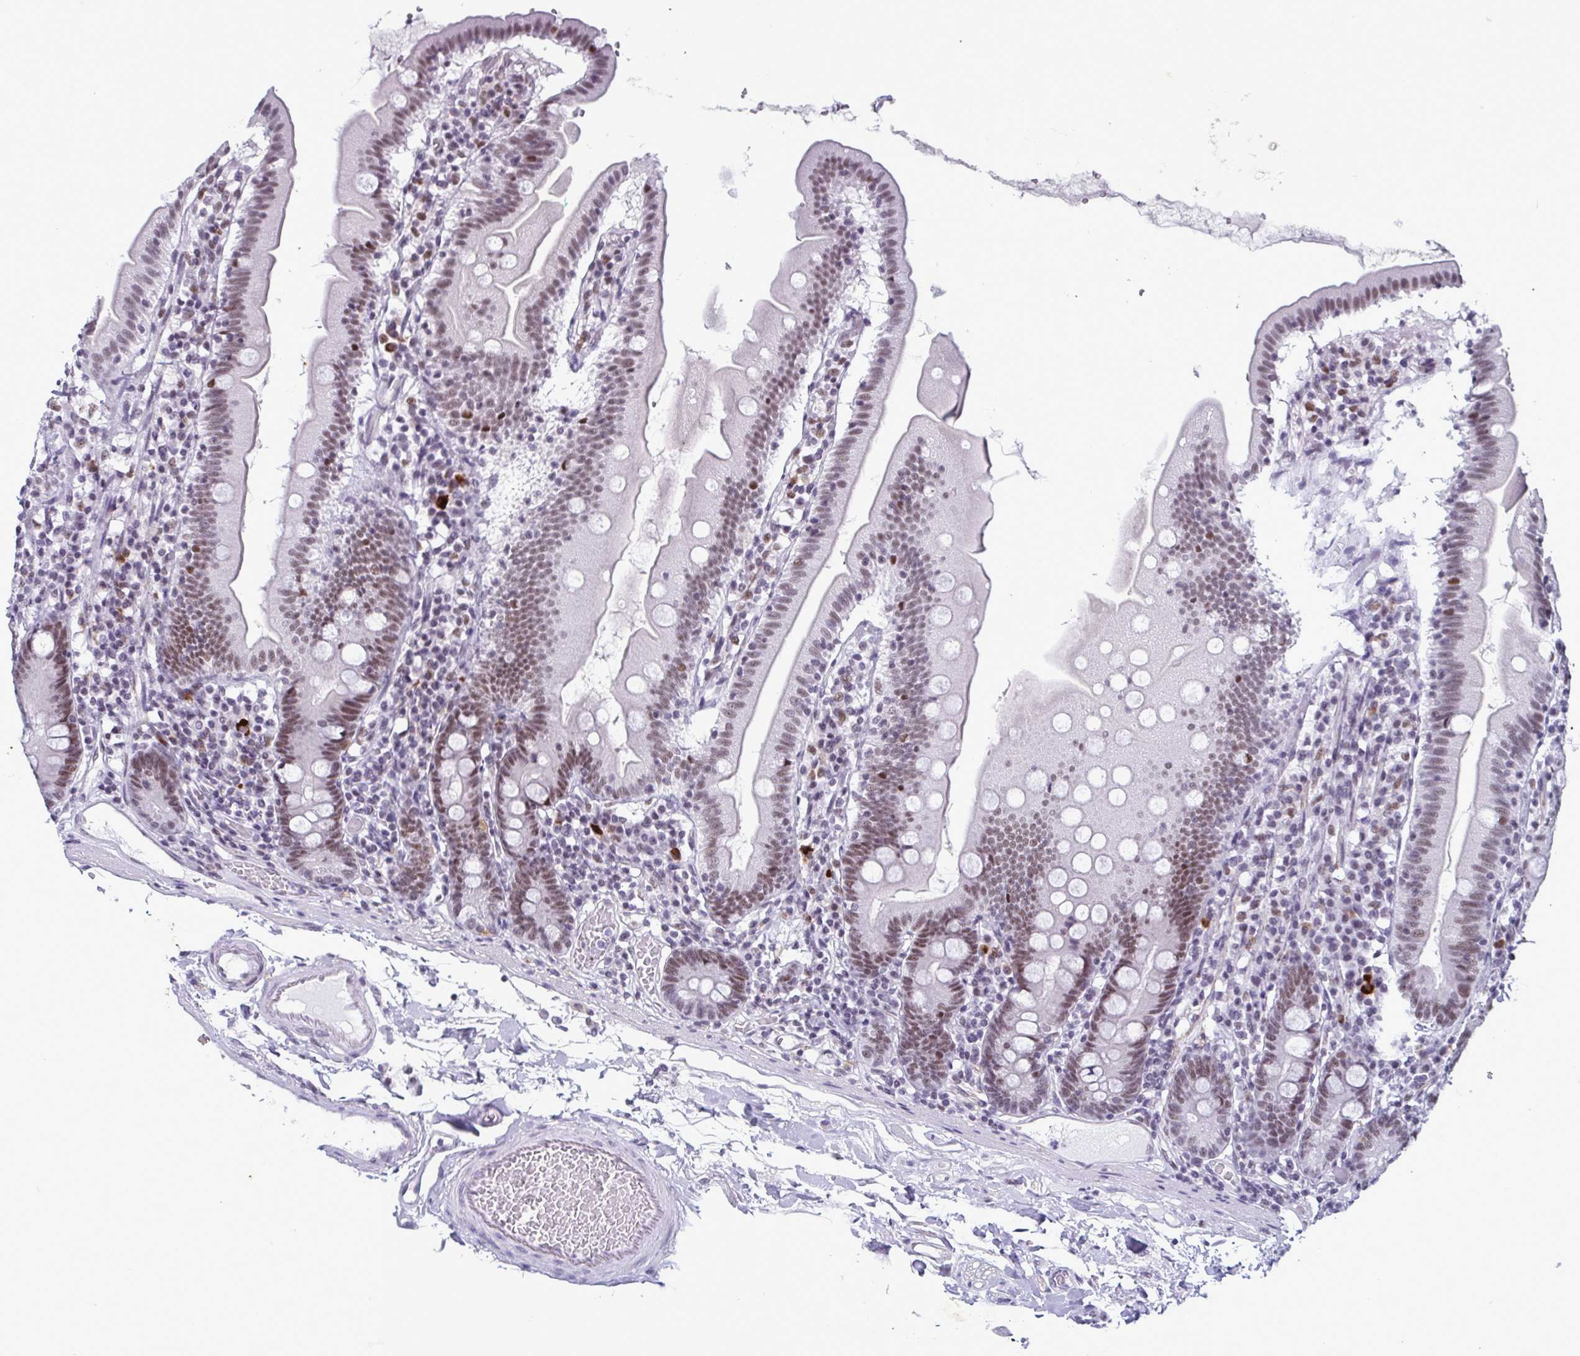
{"staining": {"intensity": "moderate", "quantity": ">75%", "location": "nuclear"}, "tissue": "duodenum", "cell_type": "Glandular cells", "image_type": "normal", "snomed": [{"axis": "morphology", "description": "Normal tissue, NOS"}, {"axis": "topography", "description": "Duodenum"}], "caption": "IHC of normal human duodenum displays medium levels of moderate nuclear staining in approximately >75% of glandular cells. Nuclei are stained in blue.", "gene": "RBM7", "patient": {"sex": "female", "age": 67}}